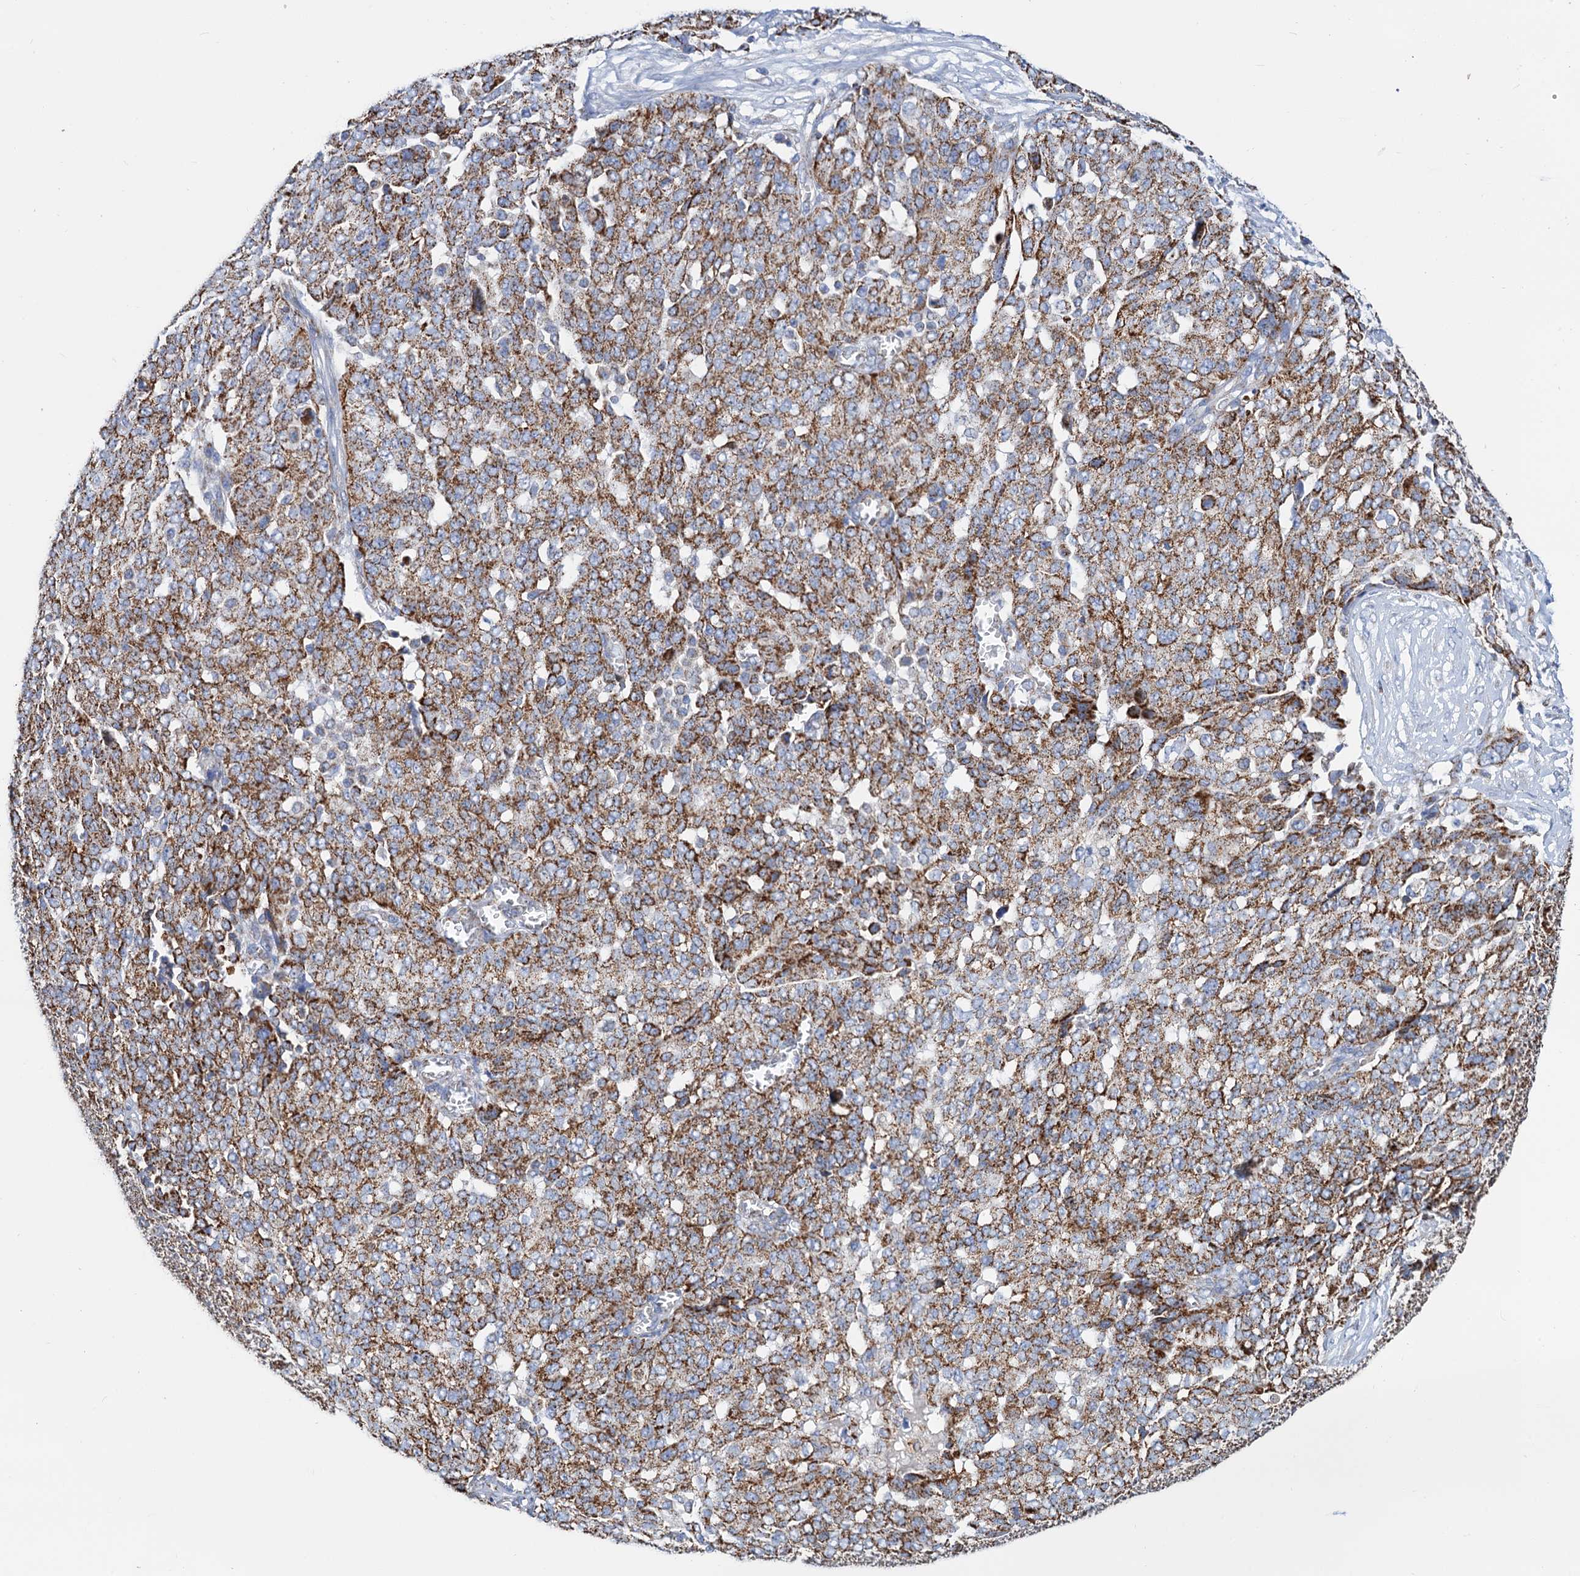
{"staining": {"intensity": "strong", "quantity": ">75%", "location": "cytoplasmic/membranous"}, "tissue": "ovarian cancer", "cell_type": "Tumor cells", "image_type": "cancer", "snomed": [{"axis": "morphology", "description": "Cystadenocarcinoma, serous, NOS"}, {"axis": "topography", "description": "Soft tissue"}, {"axis": "topography", "description": "Ovary"}], "caption": "A high-resolution image shows immunohistochemistry staining of serous cystadenocarcinoma (ovarian), which exhibits strong cytoplasmic/membranous expression in about >75% of tumor cells.", "gene": "C2CD3", "patient": {"sex": "female", "age": 57}}